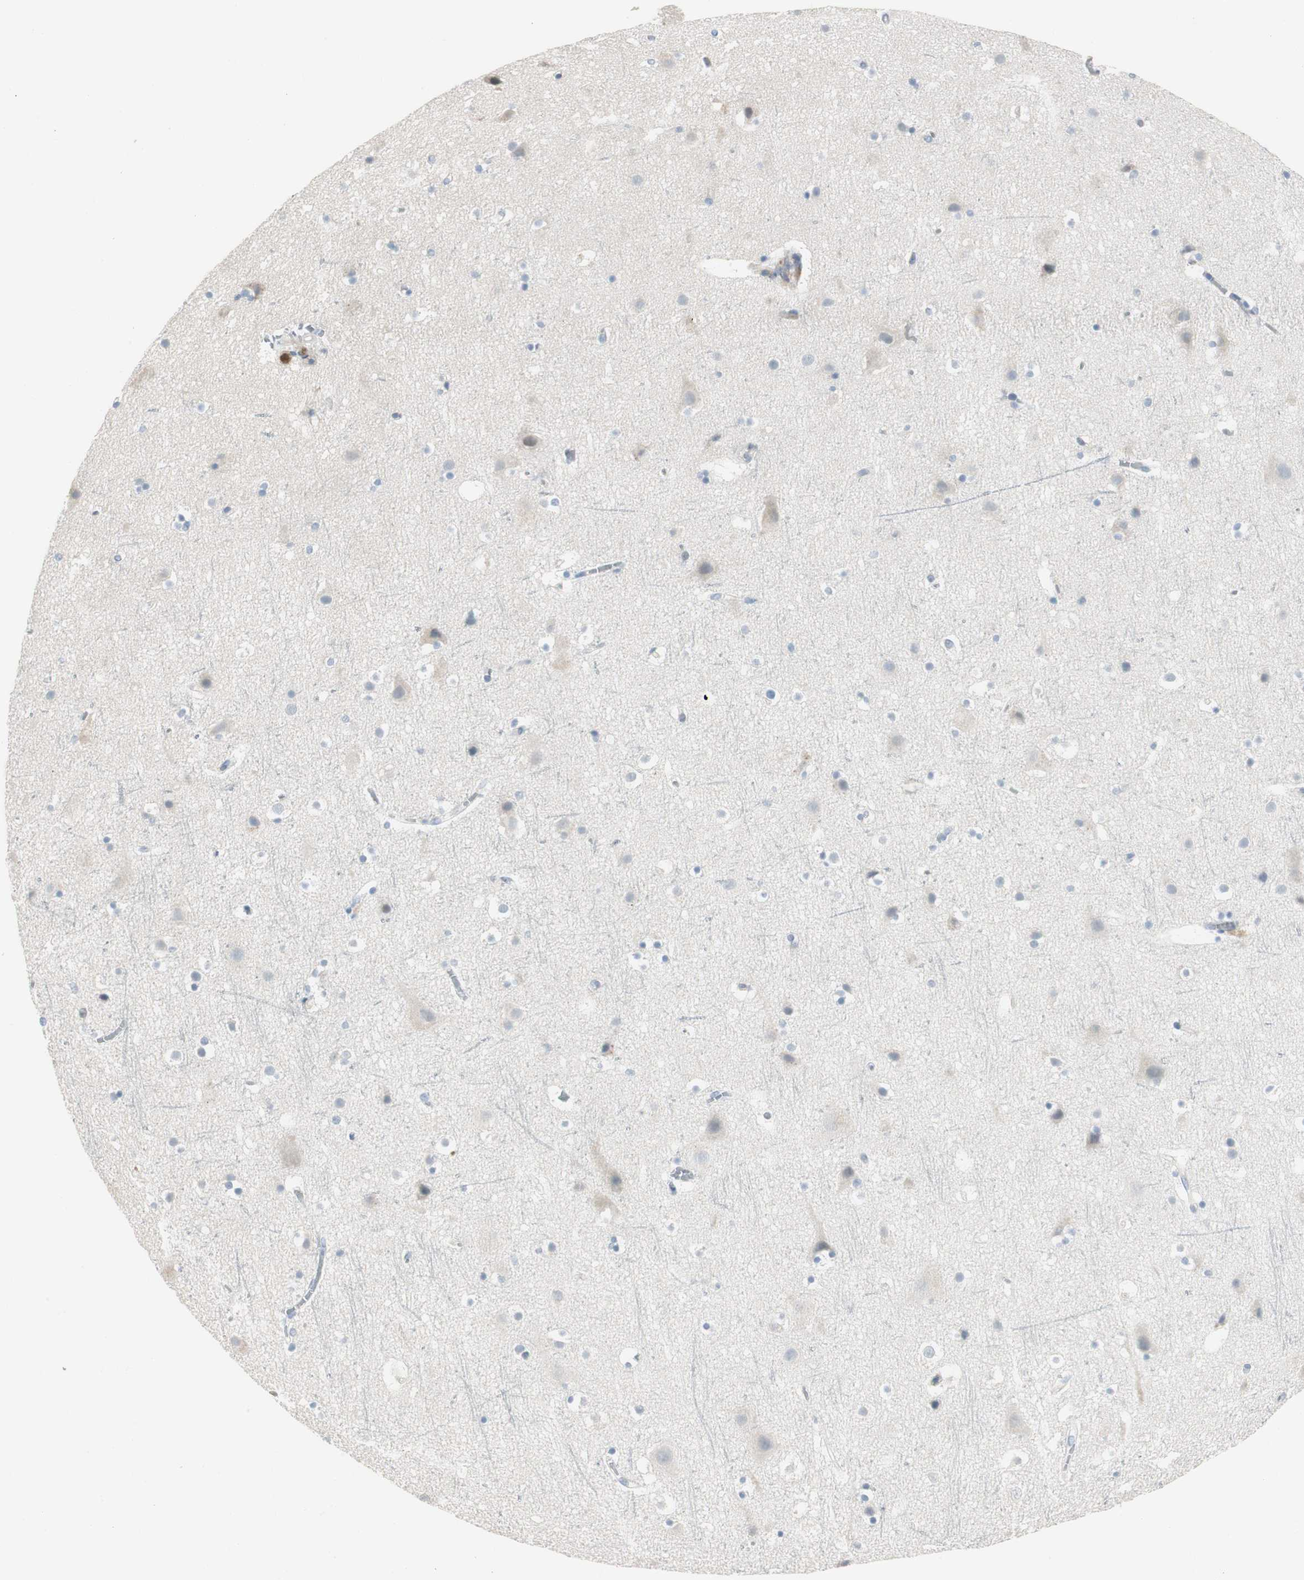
{"staining": {"intensity": "negative", "quantity": "none", "location": "none"}, "tissue": "cerebral cortex", "cell_type": "Endothelial cells", "image_type": "normal", "snomed": [{"axis": "morphology", "description": "Normal tissue, NOS"}, {"axis": "topography", "description": "Cerebral cortex"}], "caption": "This micrograph is of normal cerebral cortex stained with immunohistochemistry (IHC) to label a protein in brown with the nuclei are counter-stained blue. There is no positivity in endothelial cells.", "gene": "SPINK4", "patient": {"sex": "male", "age": 45}}